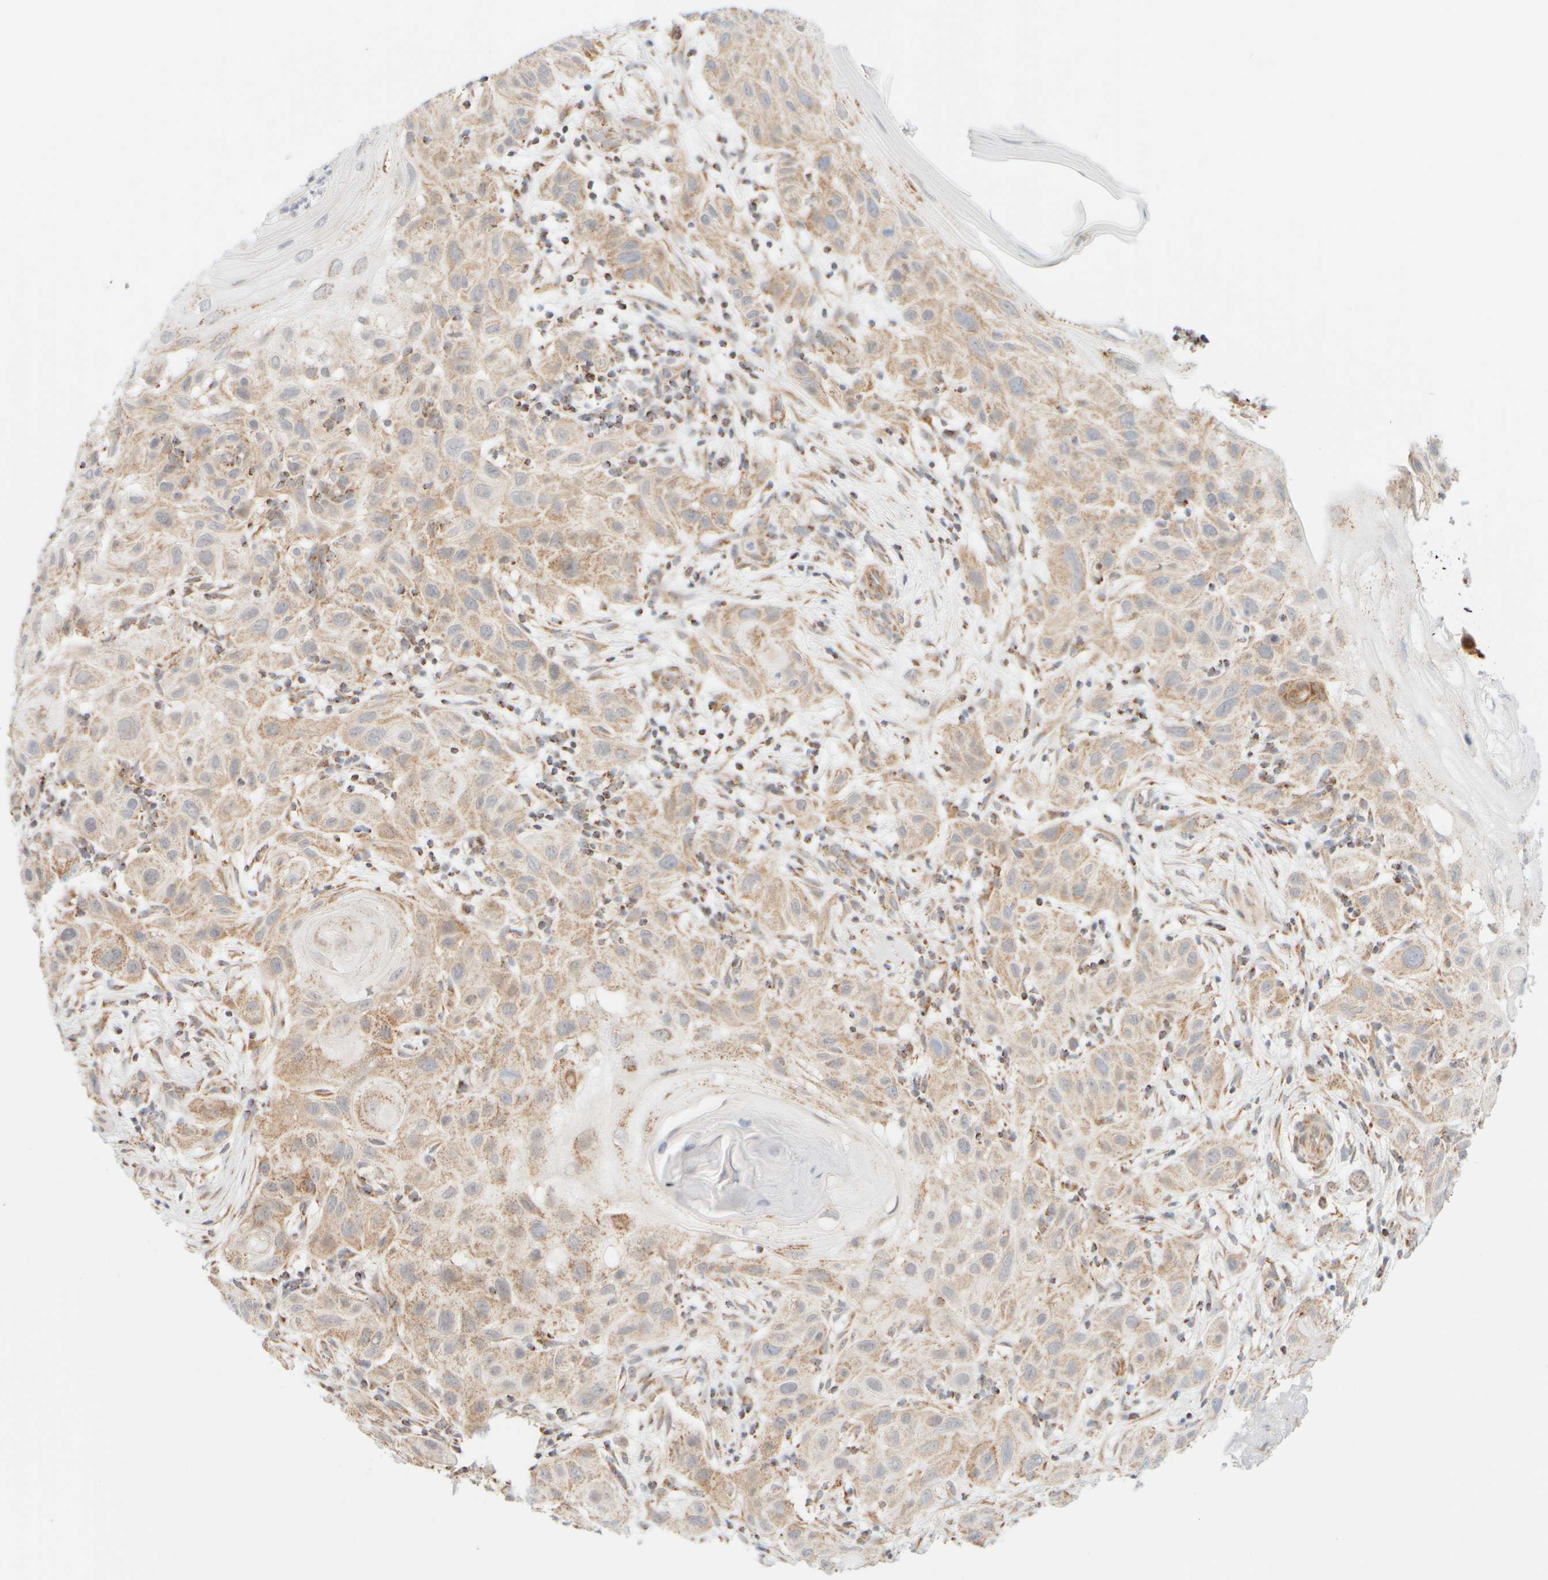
{"staining": {"intensity": "weak", "quantity": ">75%", "location": "cytoplasmic/membranous"}, "tissue": "skin cancer", "cell_type": "Tumor cells", "image_type": "cancer", "snomed": [{"axis": "morphology", "description": "Squamous cell carcinoma, NOS"}, {"axis": "topography", "description": "Skin"}], "caption": "Immunohistochemical staining of human skin cancer shows weak cytoplasmic/membranous protein positivity in approximately >75% of tumor cells.", "gene": "PPM1K", "patient": {"sex": "female", "age": 96}}